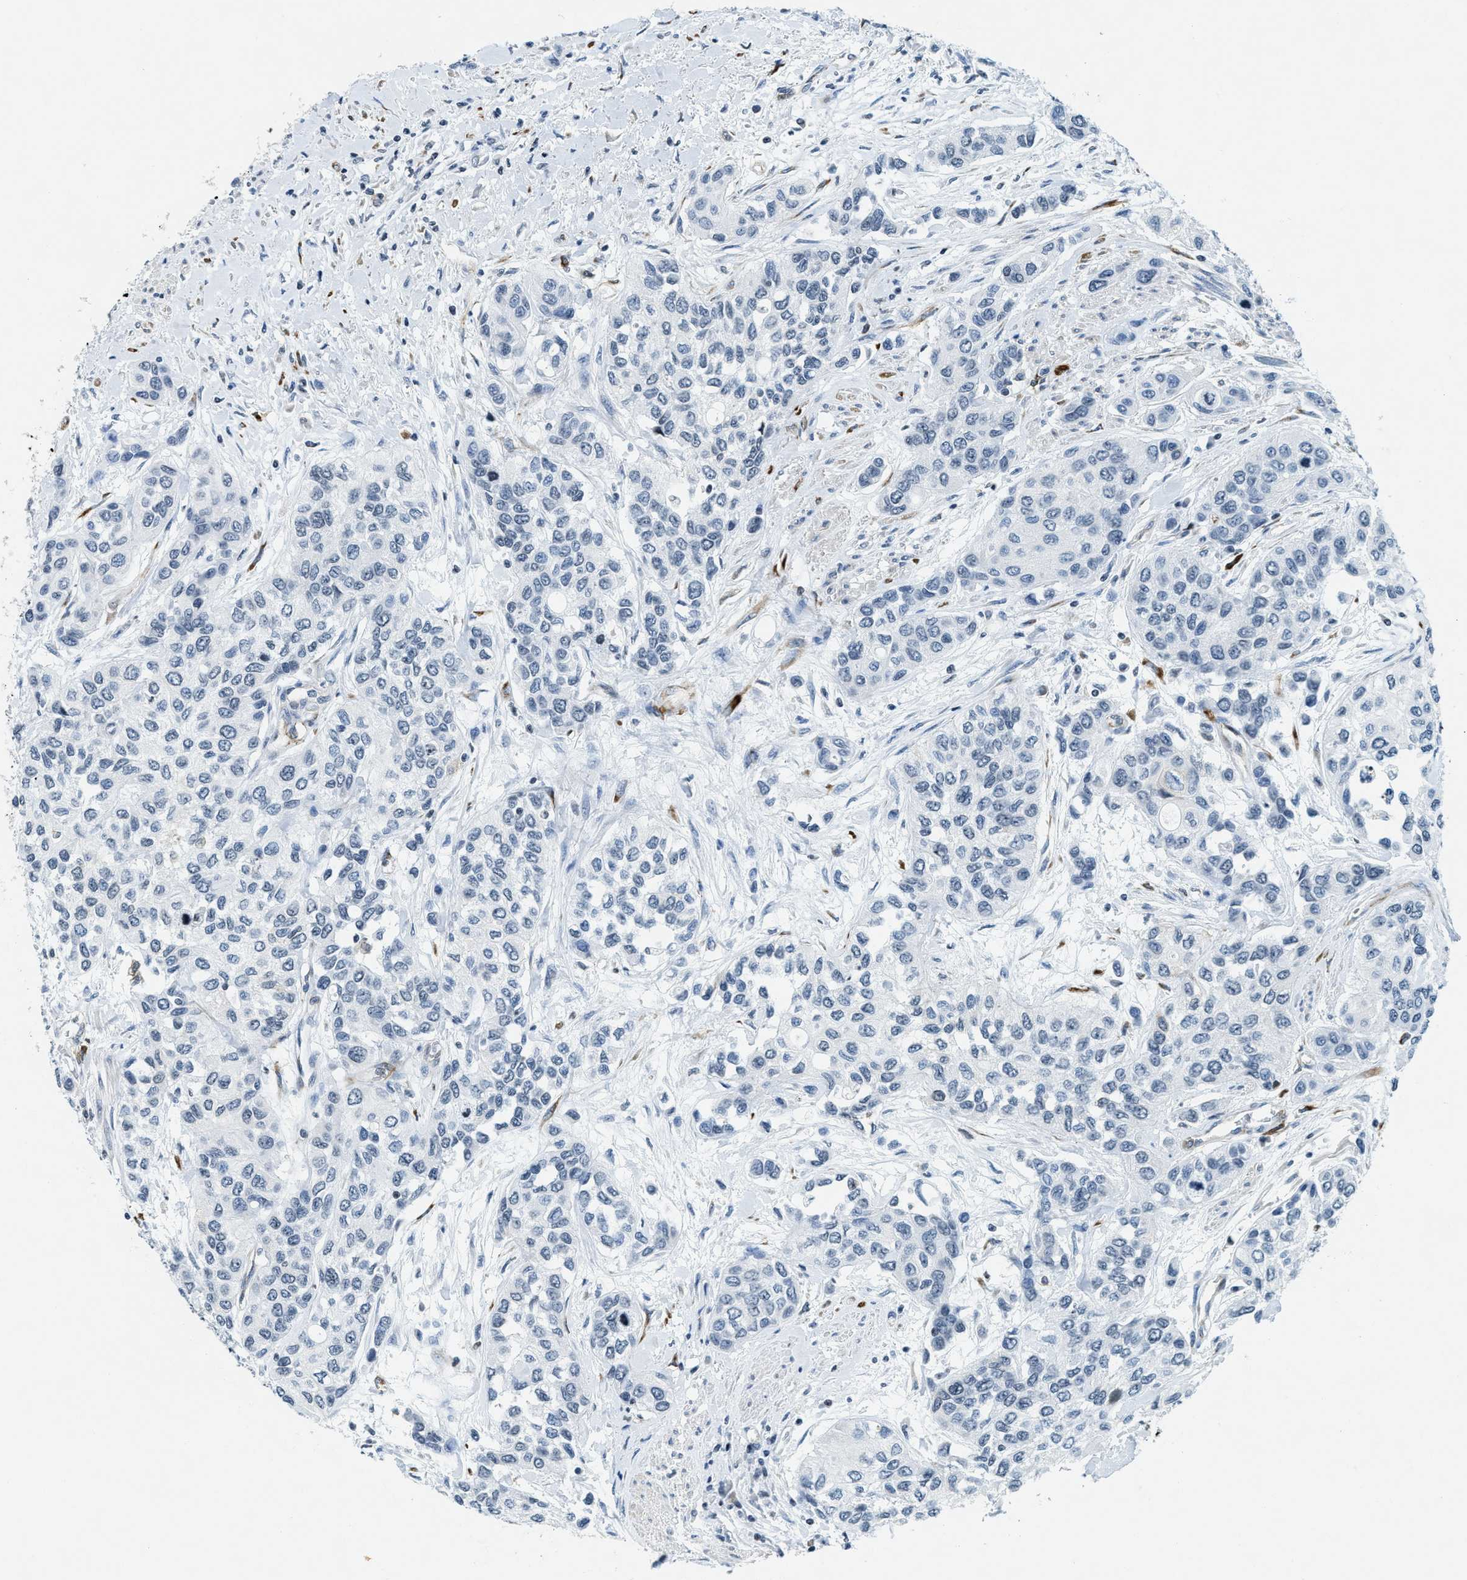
{"staining": {"intensity": "negative", "quantity": "none", "location": "none"}, "tissue": "urothelial cancer", "cell_type": "Tumor cells", "image_type": "cancer", "snomed": [{"axis": "morphology", "description": "Urothelial carcinoma, High grade"}, {"axis": "topography", "description": "Urinary bladder"}], "caption": "The histopathology image exhibits no significant positivity in tumor cells of urothelial carcinoma (high-grade).", "gene": "UVRAG", "patient": {"sex": "female", "age": 56}}